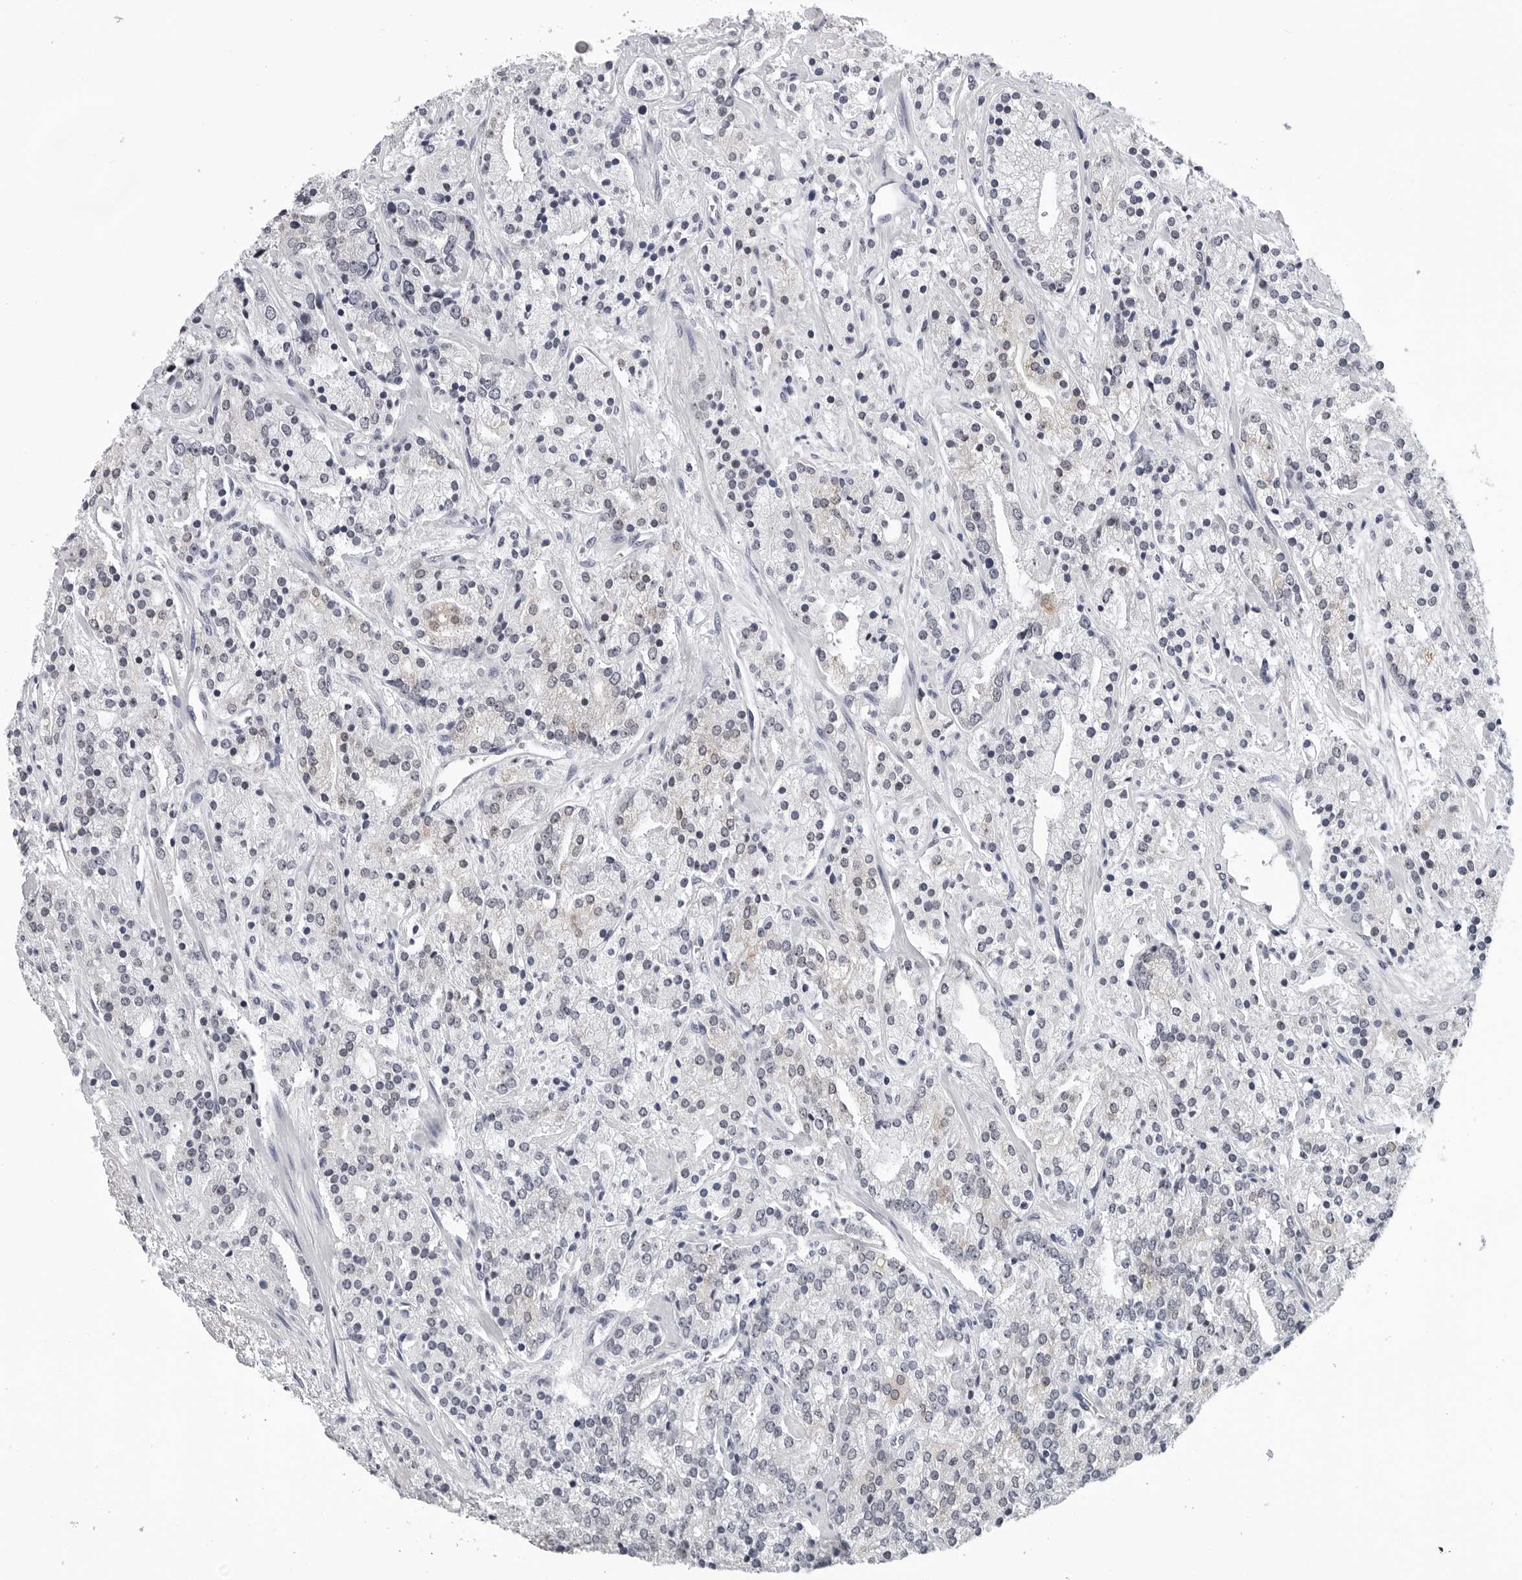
{"staining": {"intensity": "negative", "quantity": "none", "location": "none"}, "tissue": "prostate cancer", "cell_type": "Tumor cells", "image_type": "cancer", "snomed": [{"axis": "morphology", "description": "Adenocarcinoma, High grade"}, {"axis": "topography", "description": "Prostate"}], "caption": "Prostate cancer (adenocarcinoma (high-grade)) stained for a protein using IHC shows no expression tumor cells.", "gene": "GNL2", "patient": {"sex": "male", "age": 71}}